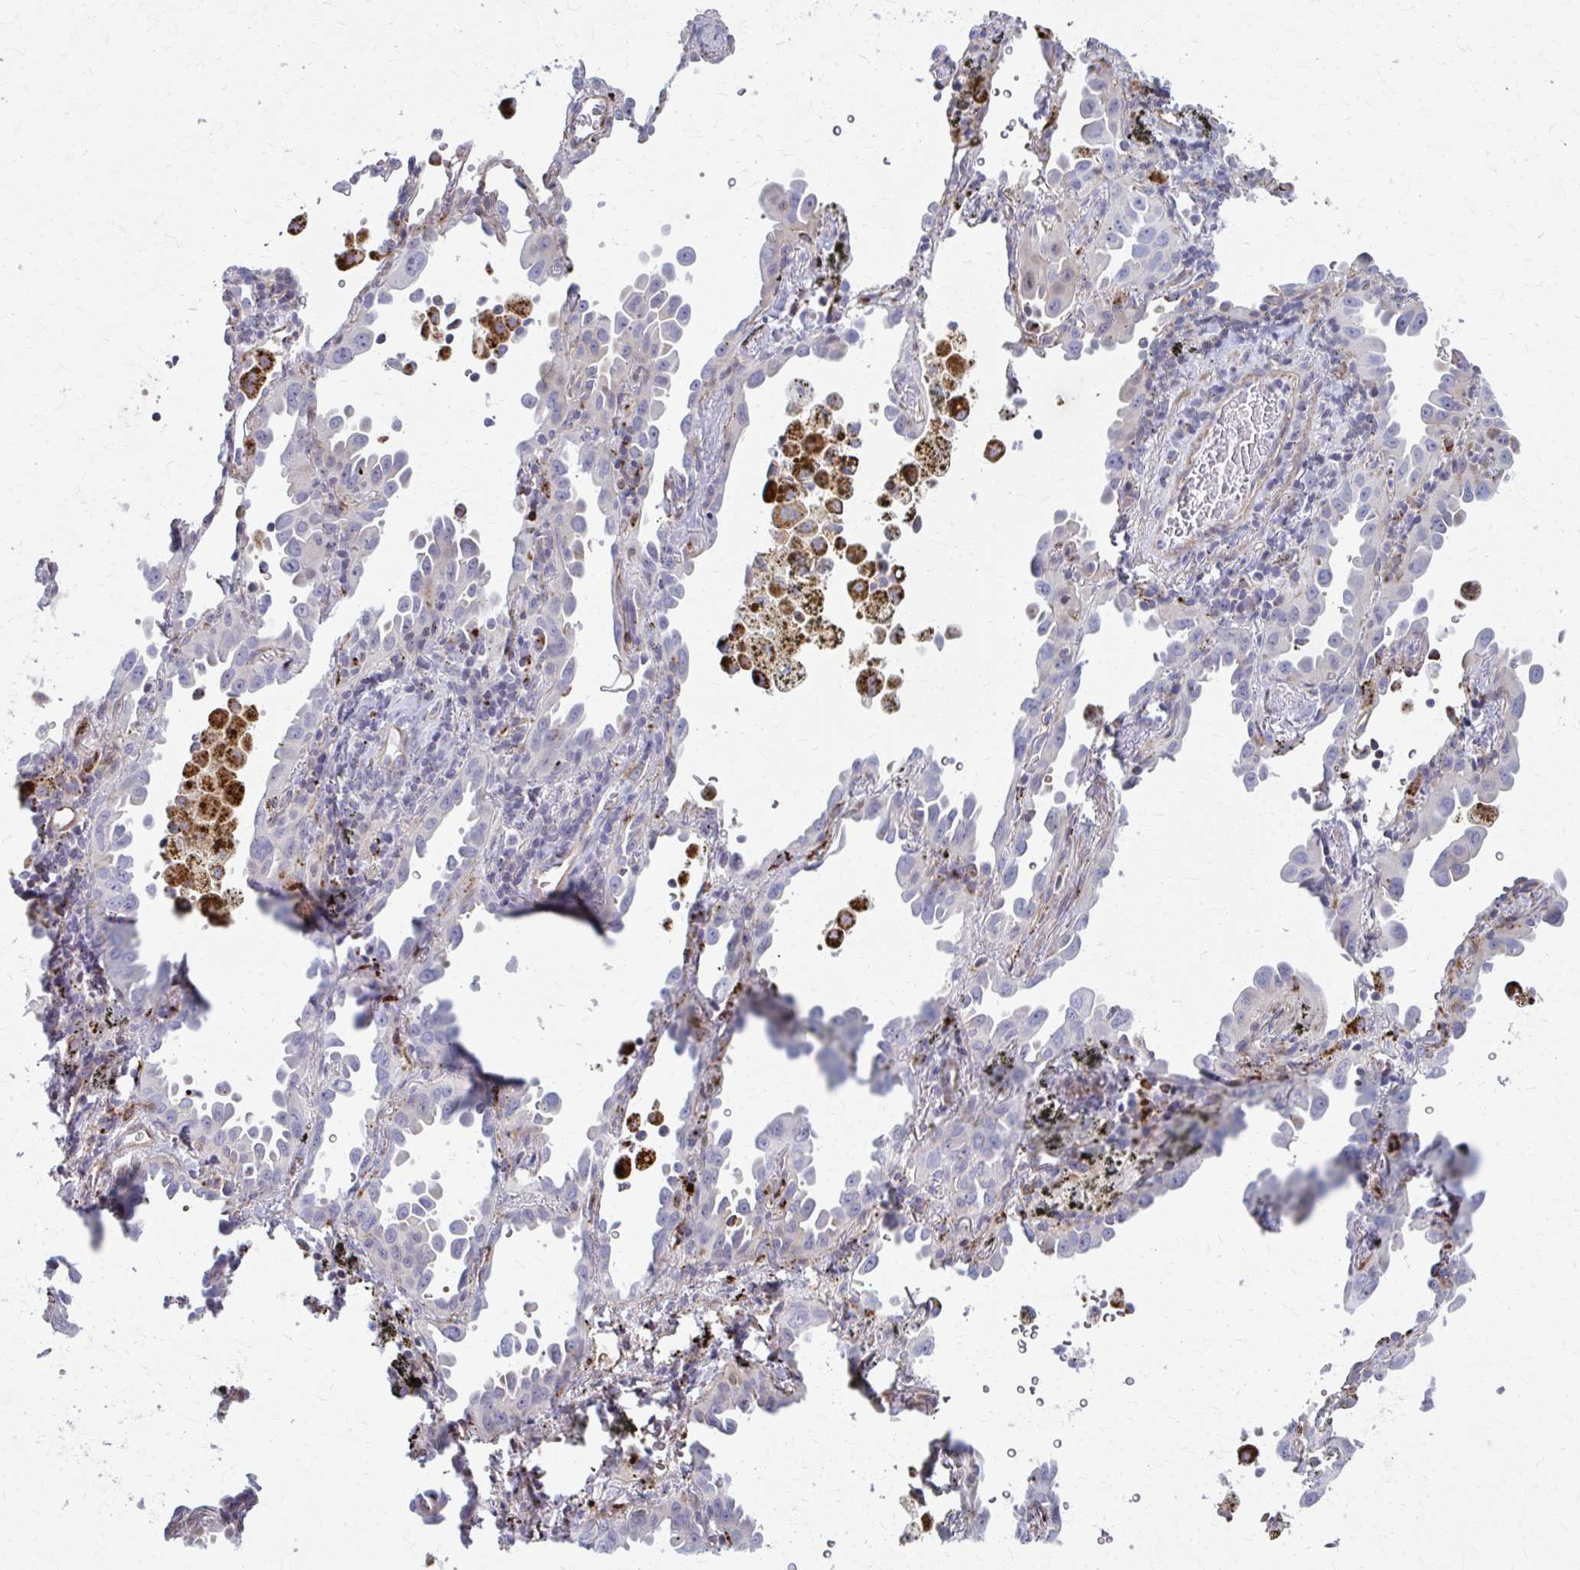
{"staining": {"intensity": "moderate", "quantity": "<25%", "location": "cytoplasmic/membranous"}, "tissue": "lung cancer", "cell_type": "Tumor cells", "image_type": "cancer", "snomed": [{"axis": "morphology", "description": "Adenocarcinoma, NOS"}, {"axis": "topography", "description": "Lung"}], "caption": "Moderate cytoplasmic/membranous staining is appreciated in approximately <25% of tumor cells in lung adenocarcinoma.", "gene": "LRRC4B", "patient": {"sex": "male", "age": 68}}